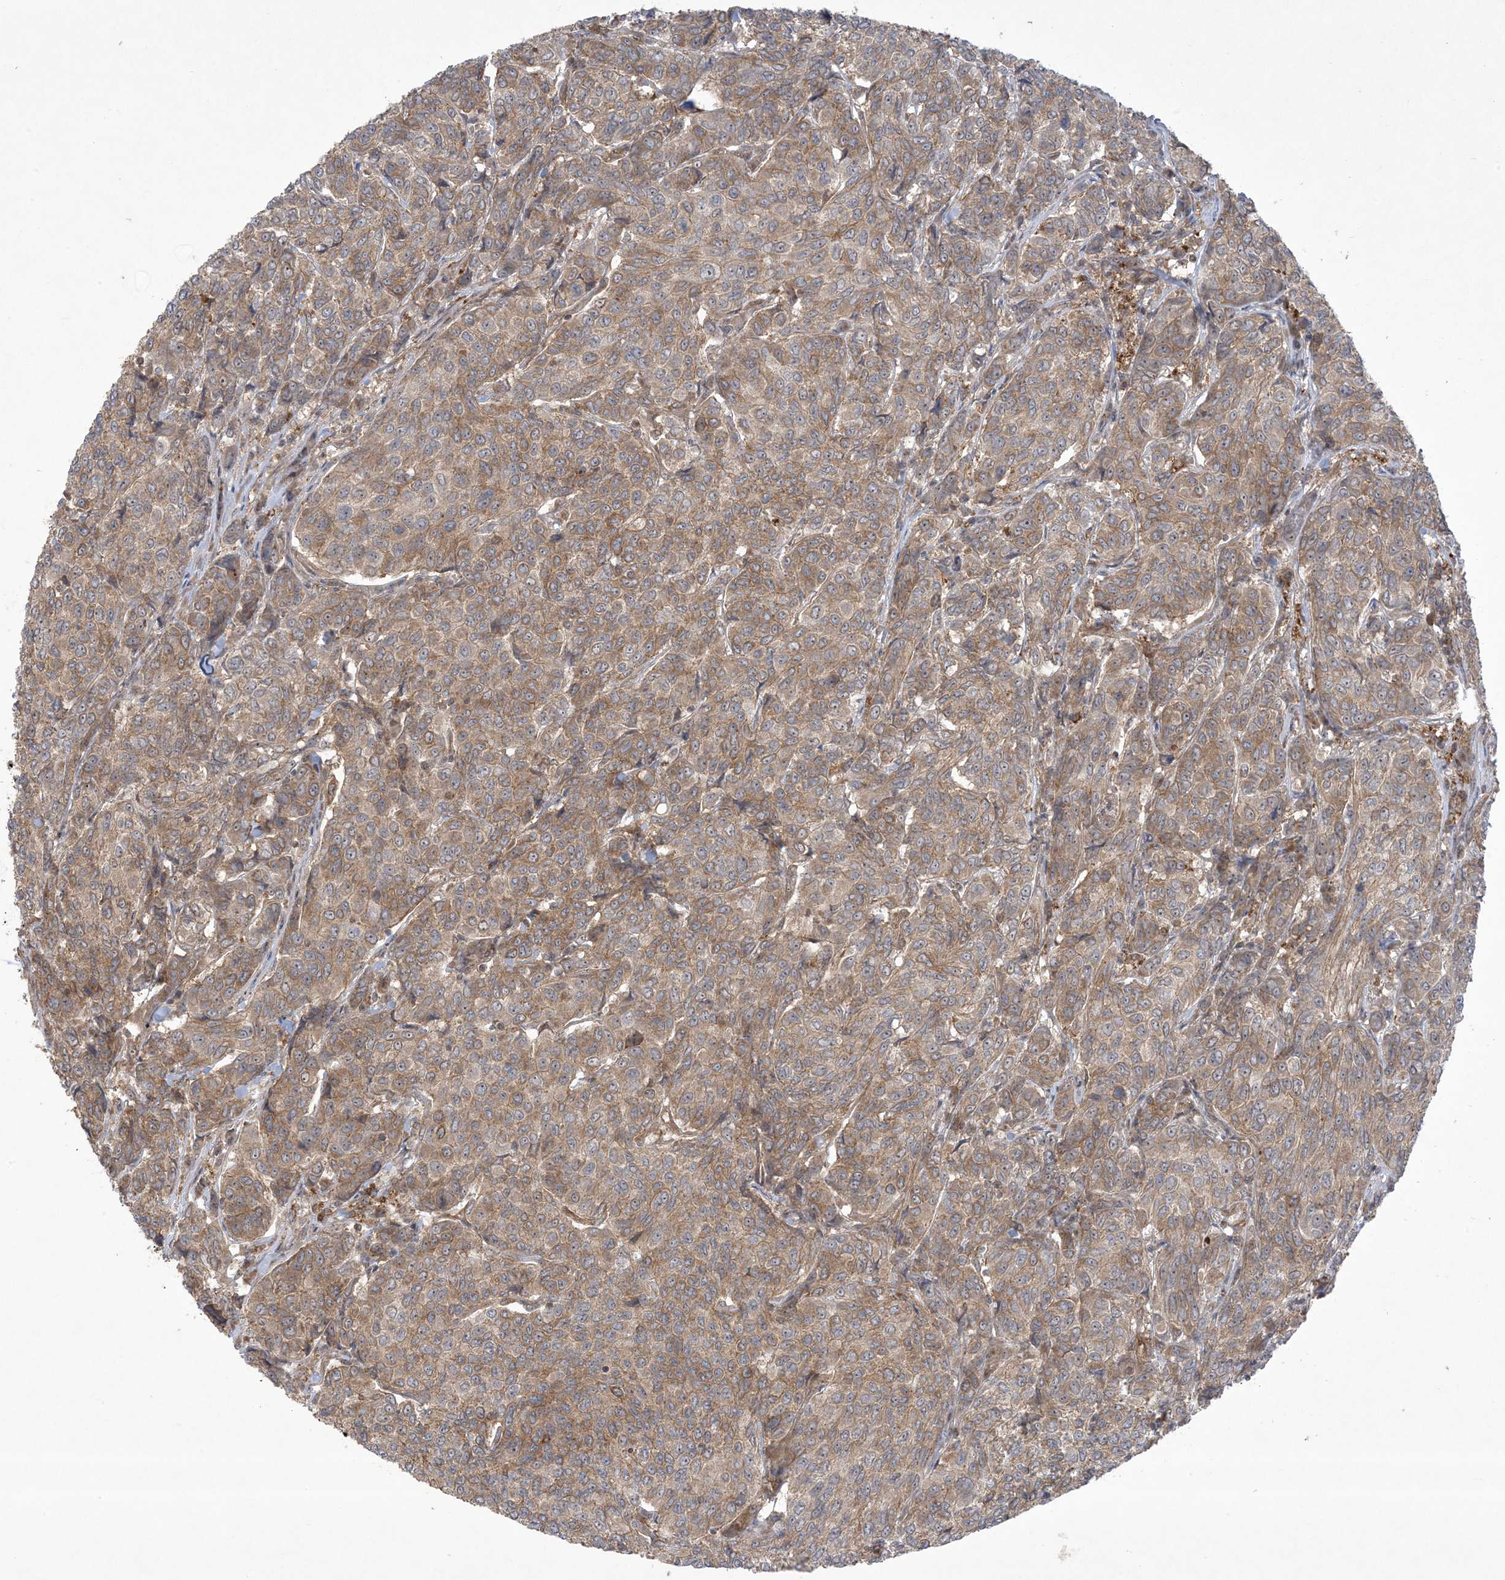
{"staining": {"intensity": "moderate", "quantity": ">75%", "location": "cytoplasmic/membranous"}, "tissue": "breast cancer", "cell_type": "Tumor cells", "image_type": "cancer", "snomed": [{"axis": "morphology", "description": "Duct carcinoma"}, {"axis": "topography", "description": "Breast"}], "caption": "Intraductal carcinoma (breast) tissue exhibits moderate cytoplasmic/membranous positivity in approximately >75% of tumor cells", "gene": "SOGA3", "patient": {"sex": "female", "age": 55}}